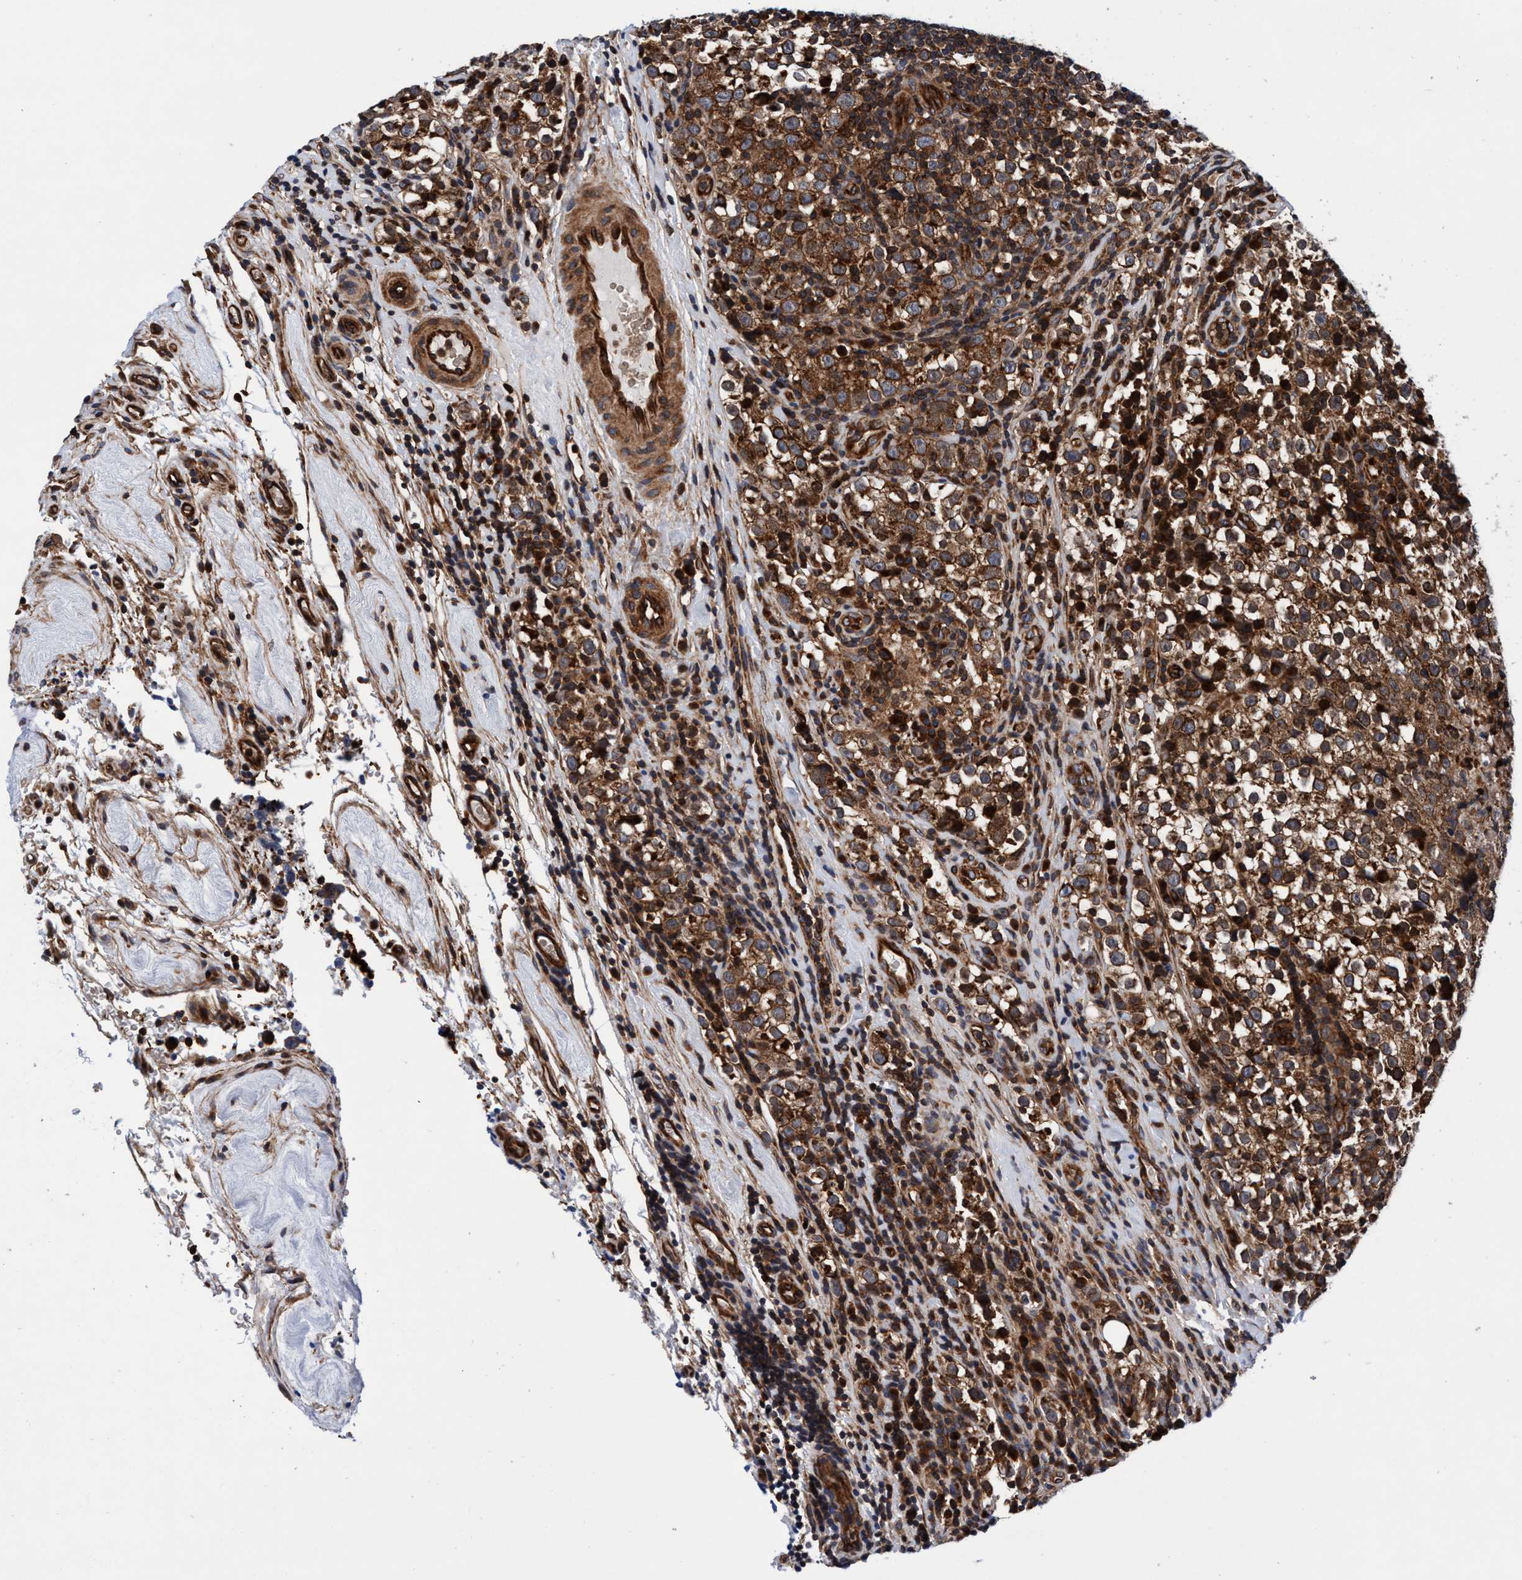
{"staining": {"intensity": "strong", "quantity": ">75%", "location": "cytoplasmic/membranous"}, "tissue": "testis cancer", "cell_type": "Tumor cells", "image_type": "cancer", "snomed": [{"axis": "morphology", "description": "Normal tissue, NOS"}, {"axis": "morphology", "description": "Seminoma, NOS"}, {"axis": "topography", "description": "Testis"}], "caption": "Human testis cancer (seminoma) stained for a protein (brown) displays strong cytoplasmic/membranous positive expression in about >75% of tumor cells.", "gene": "MCM3AP", "patient": {"sex": "male", "age": 43}}